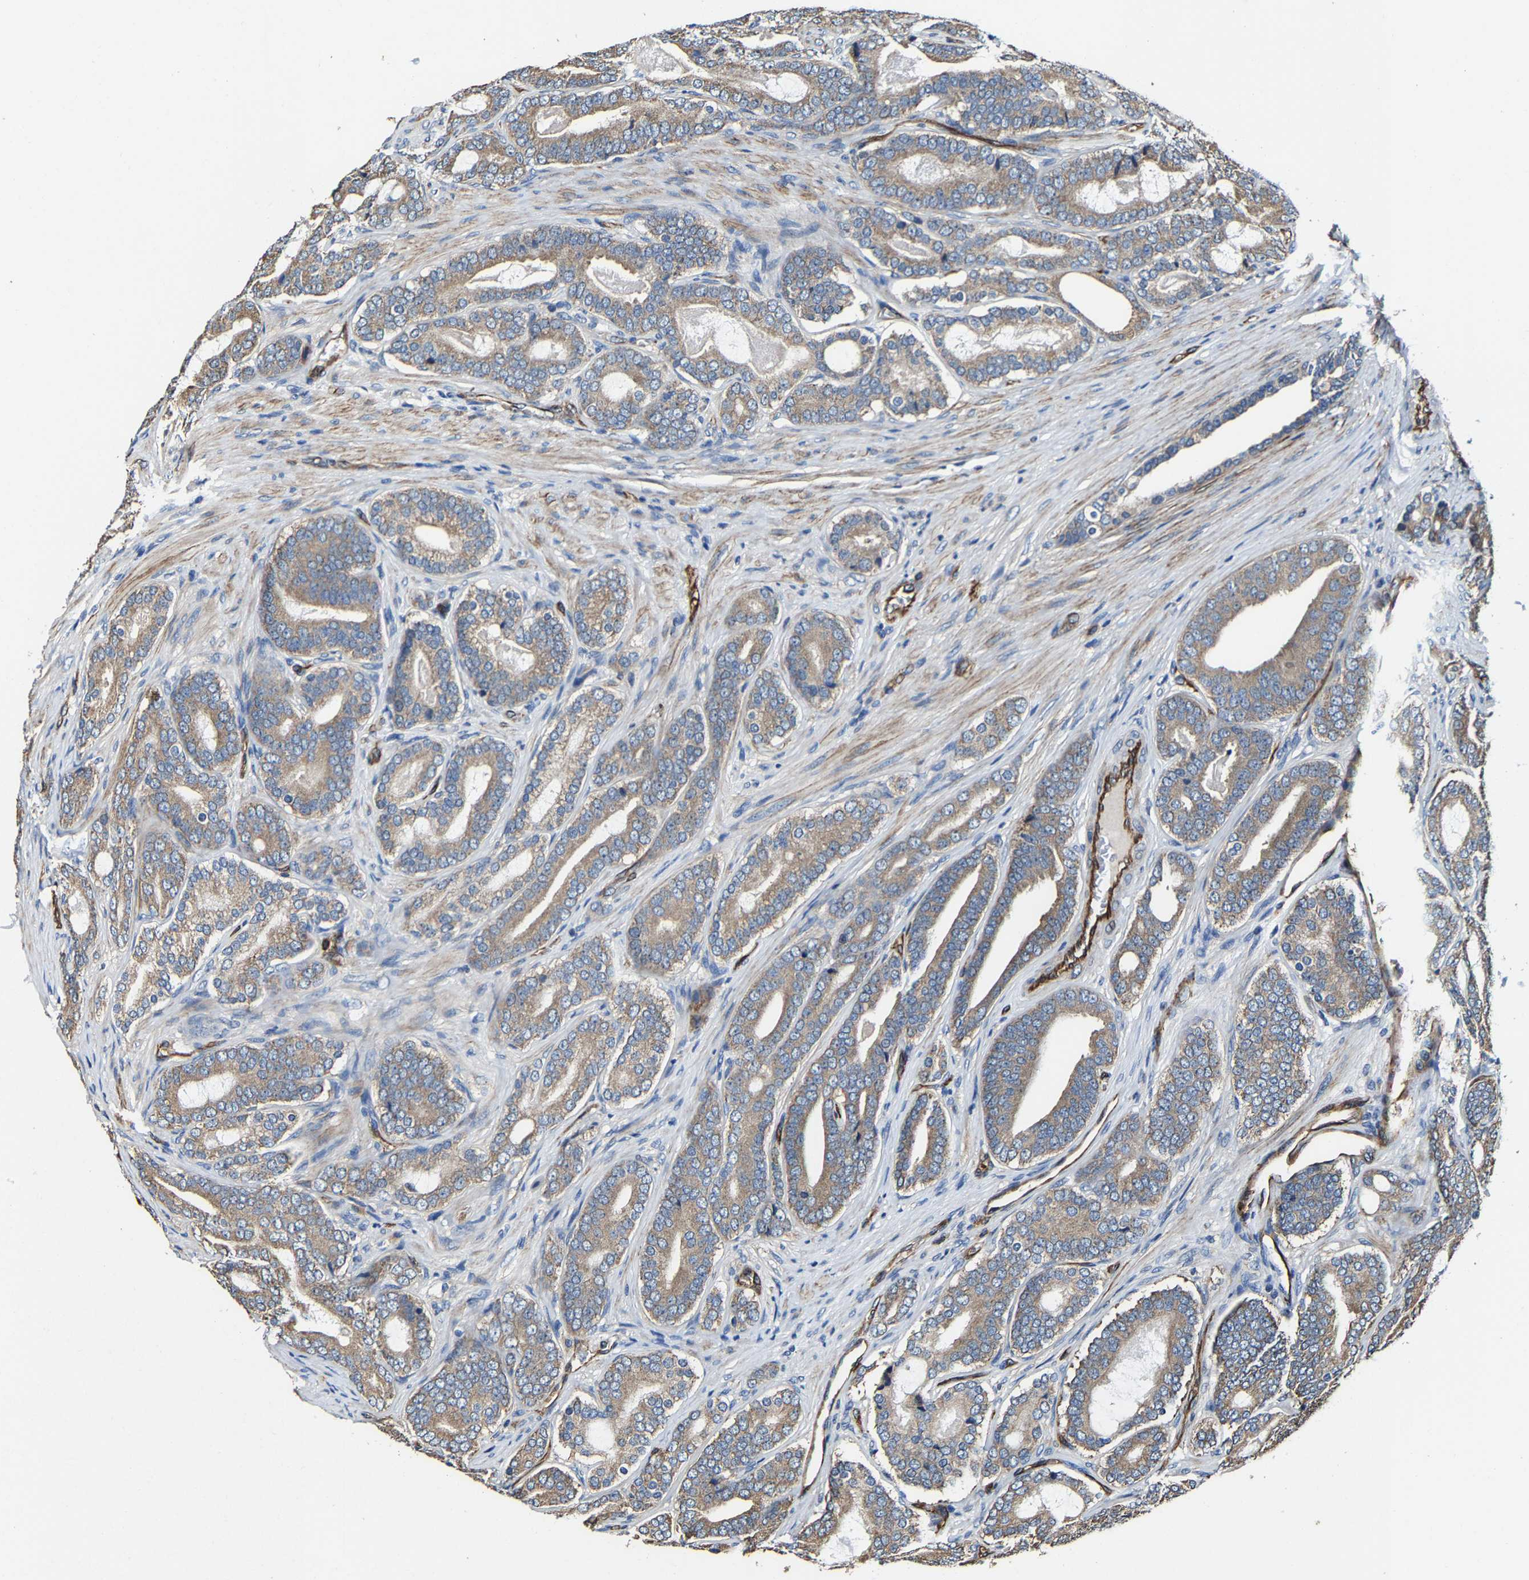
{"staining": {"intensity": "weak", "quantity": ">75%", "location": "cytoplasmic/membranous"}, "tissue": "prostate cancer", "cell_type": "Tumor cells", "image_type": "cancer", "snomed": [{"axis": "morphology", "description": "Adenocarcinoma, High grade"}, {"axis": "topography", "description": "Prostate"}], "caption": "A low amount of weak cytoplasmic/membranous expression is present in approximately >75% of tumor cells in prostate cancer tissue. Using DAB (brown) and hematoxylin (blue) stains, captured at high magnification using brightfield microscopy.", "gene": "GFRA3", "patient": {"sex": "male", "age": 60}}